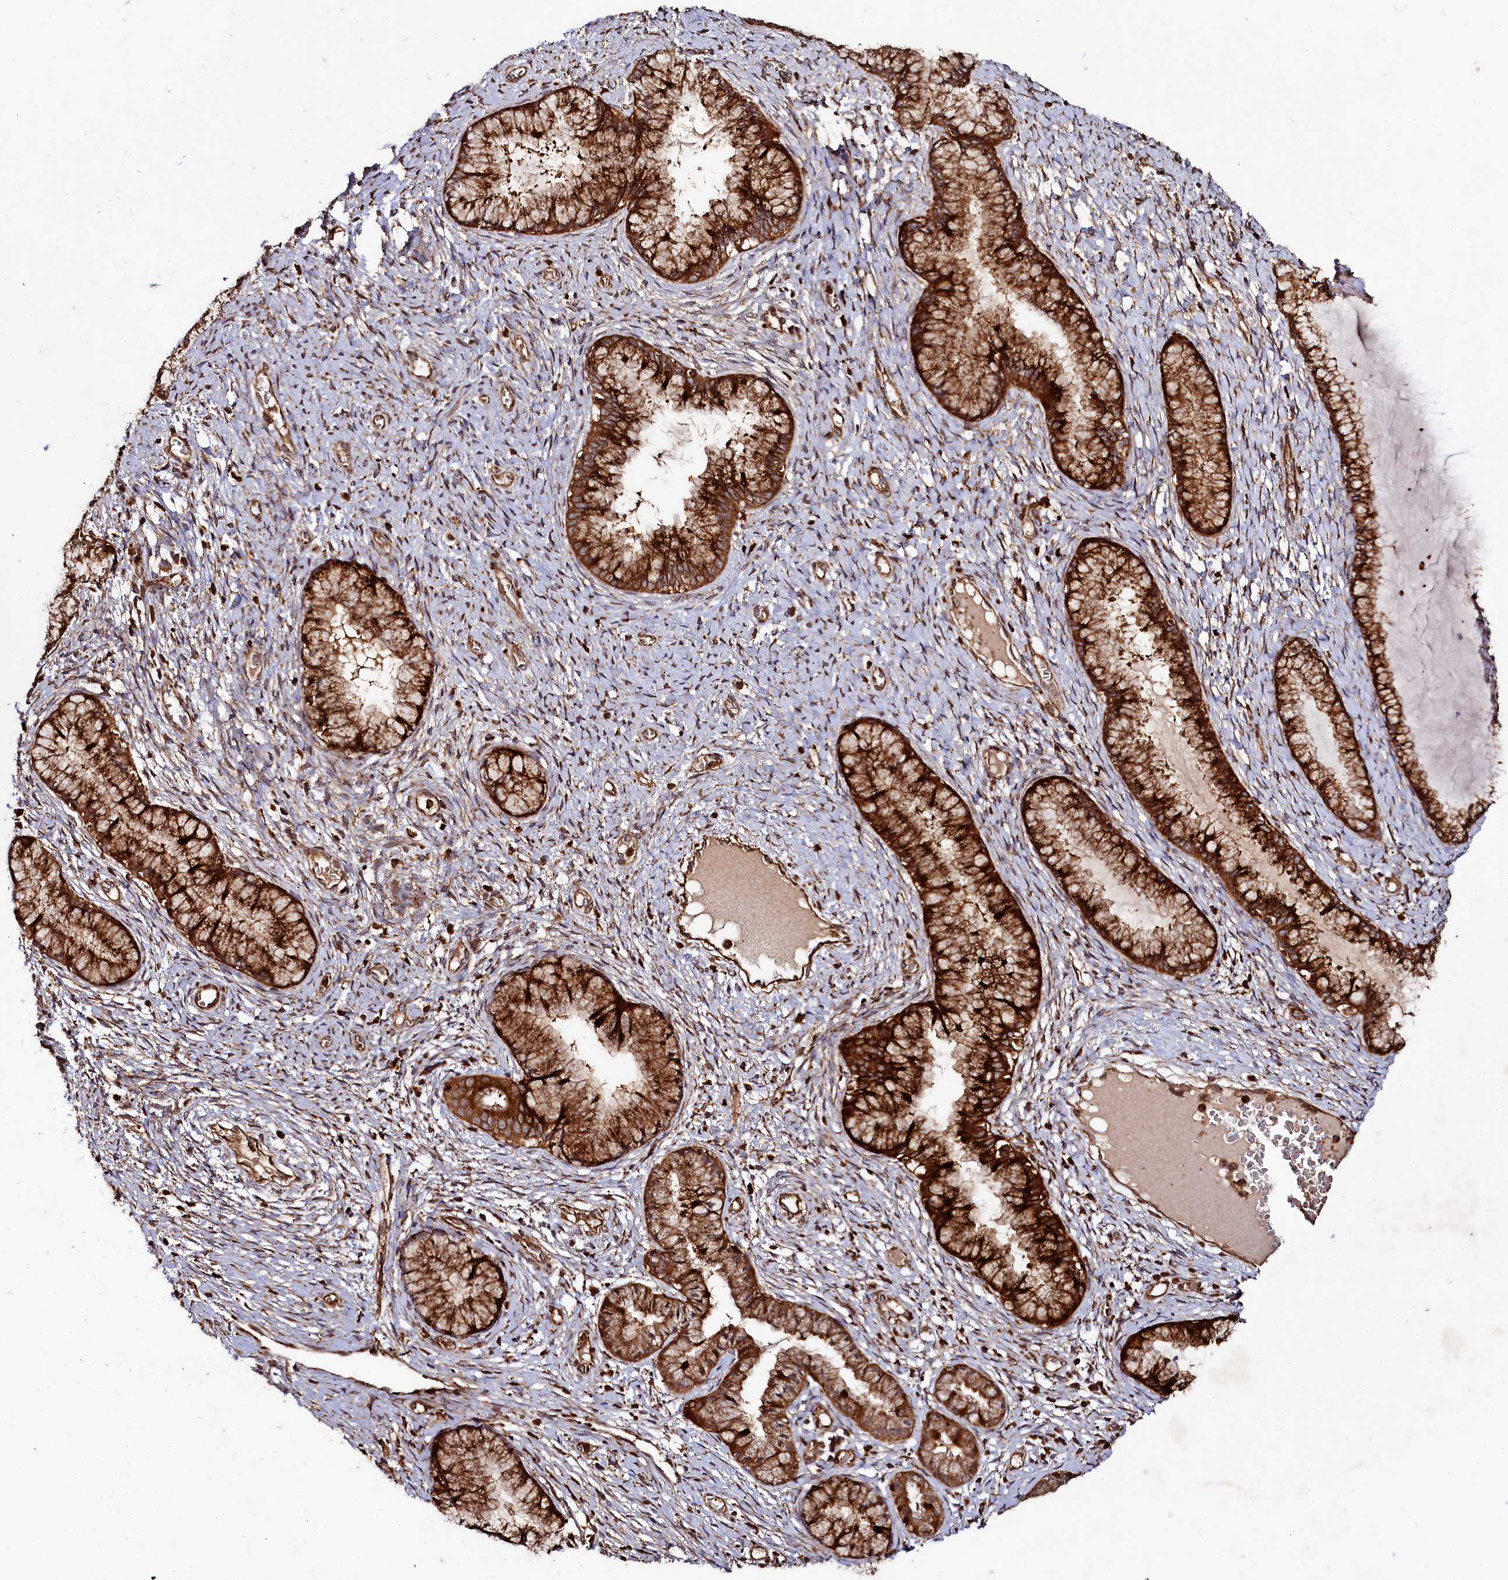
{"staining": {"intensity": "strong", "quantity": ">75%", "location": "cytoplasmic/membranous"}, "tissue": "cervix", "cell_type": "Glandular cells", "image_type": "normal", "snomed": [{"axis": "morphology", "description": "Normal tissue, NOS"}, {"axis": "topography", "description": "Cervix"}], "caption": "The photomicrograph shows a brown stain indicating the presence of a protein in the cytoplasmic/membranous of glandular cells in cervix. Immunohistochemistry stains the protein of interest in brown and the nuclei are stained blue.", "gene": "WDR73", "patient": {"sex": "female", "age": 42}}